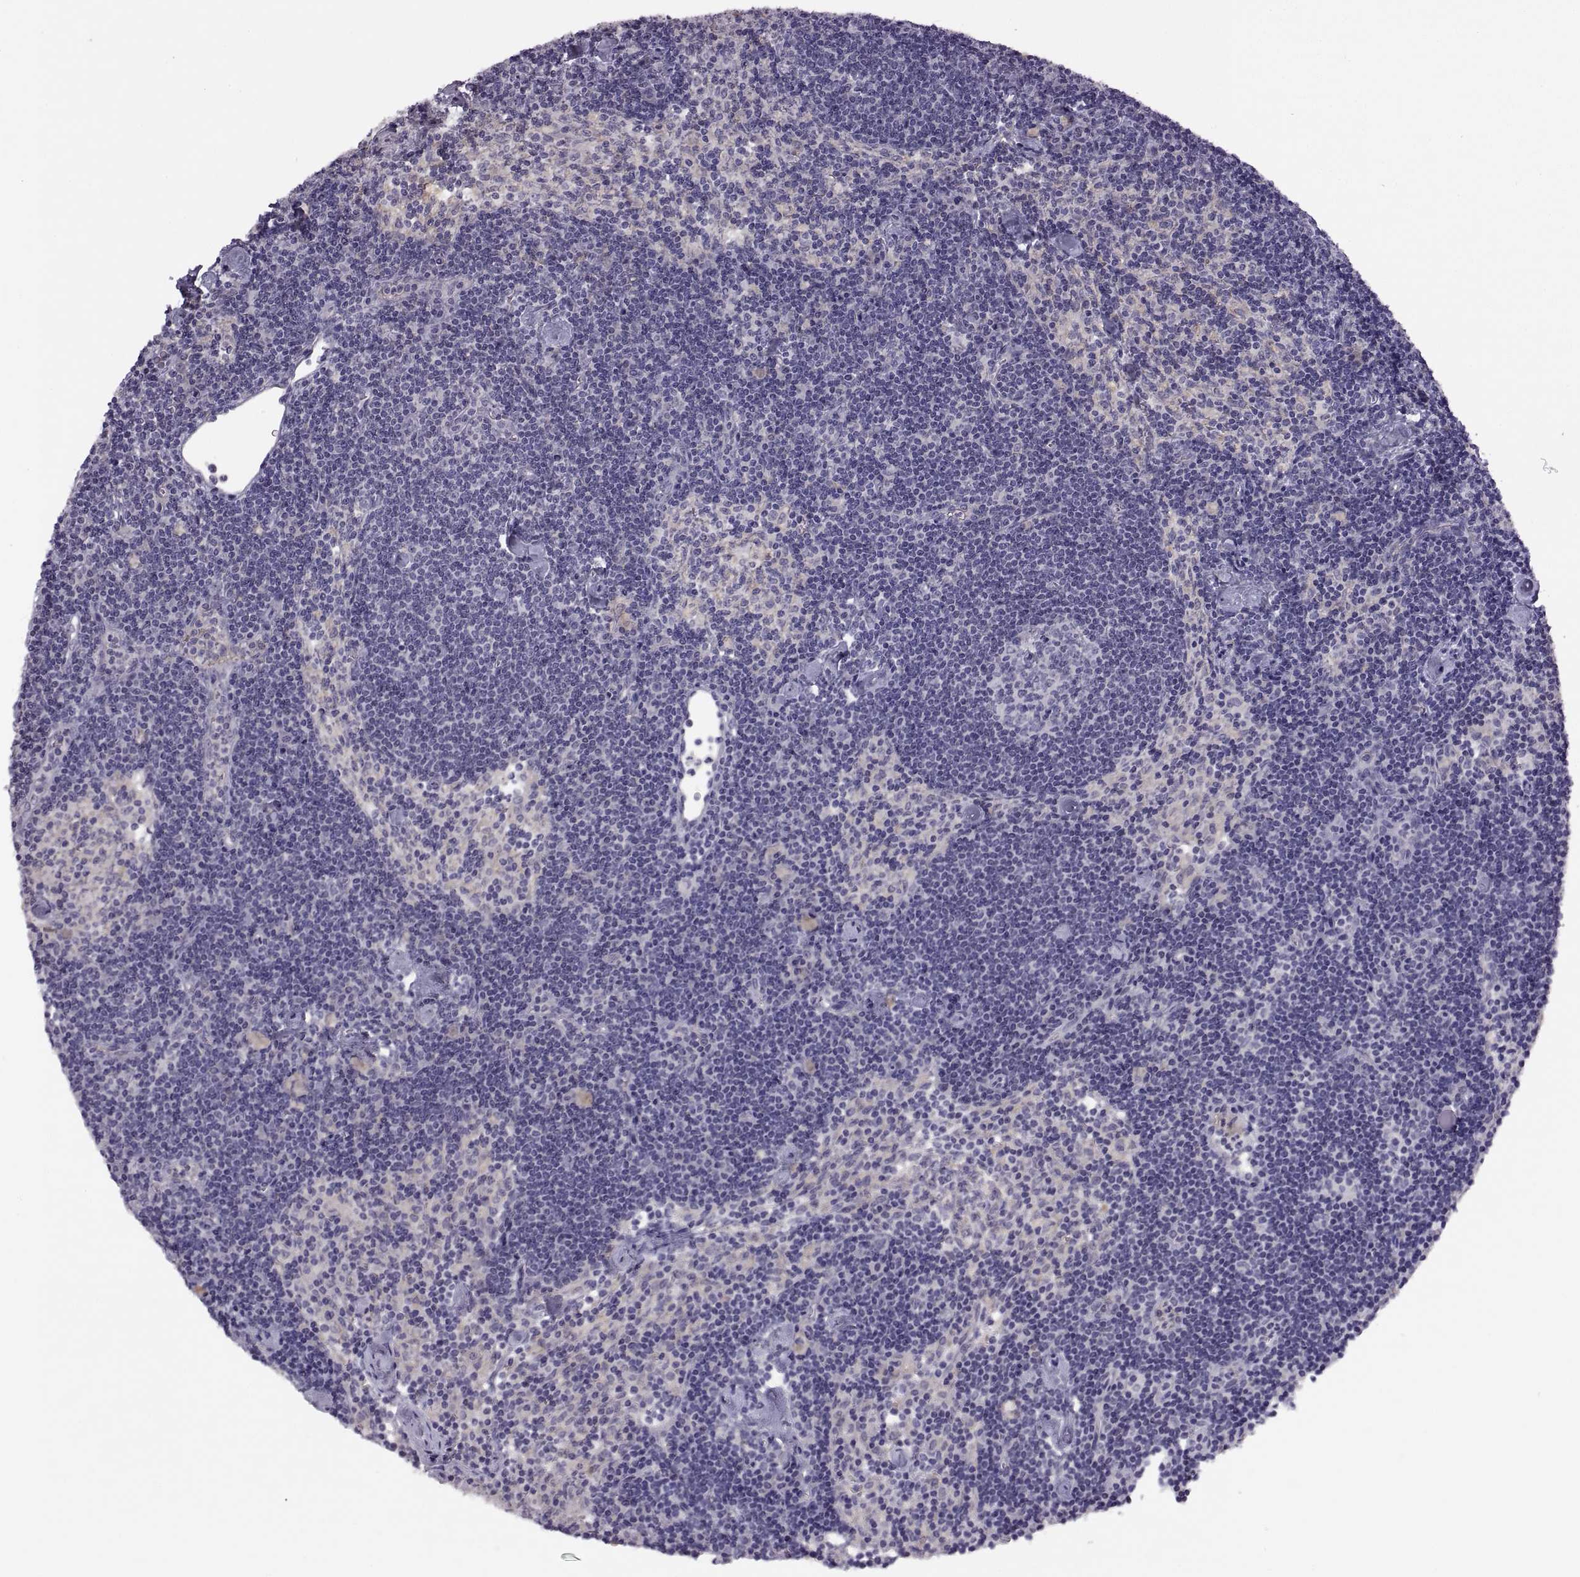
{"staining": {"intensity": "negative", "quantity": "none", "location": "none"}, "tissue": "lymph node", "cell_type": "Germinal center cells", "image_type": "normal", "snomed": [{"axis": "morphology", "description": "Normal tissue, NOS"}, {"axis": "topography", "description": "Lymph node"}], "caption": "Lymph node was stained to show a protein in brown. There is no significant staining in germinal center cells. (DAB immunohistochemistry visualized using brightfield microscopy, high magnification).", "gene": "MEIOC", "patient": {"sex": "female", "age": 42}}